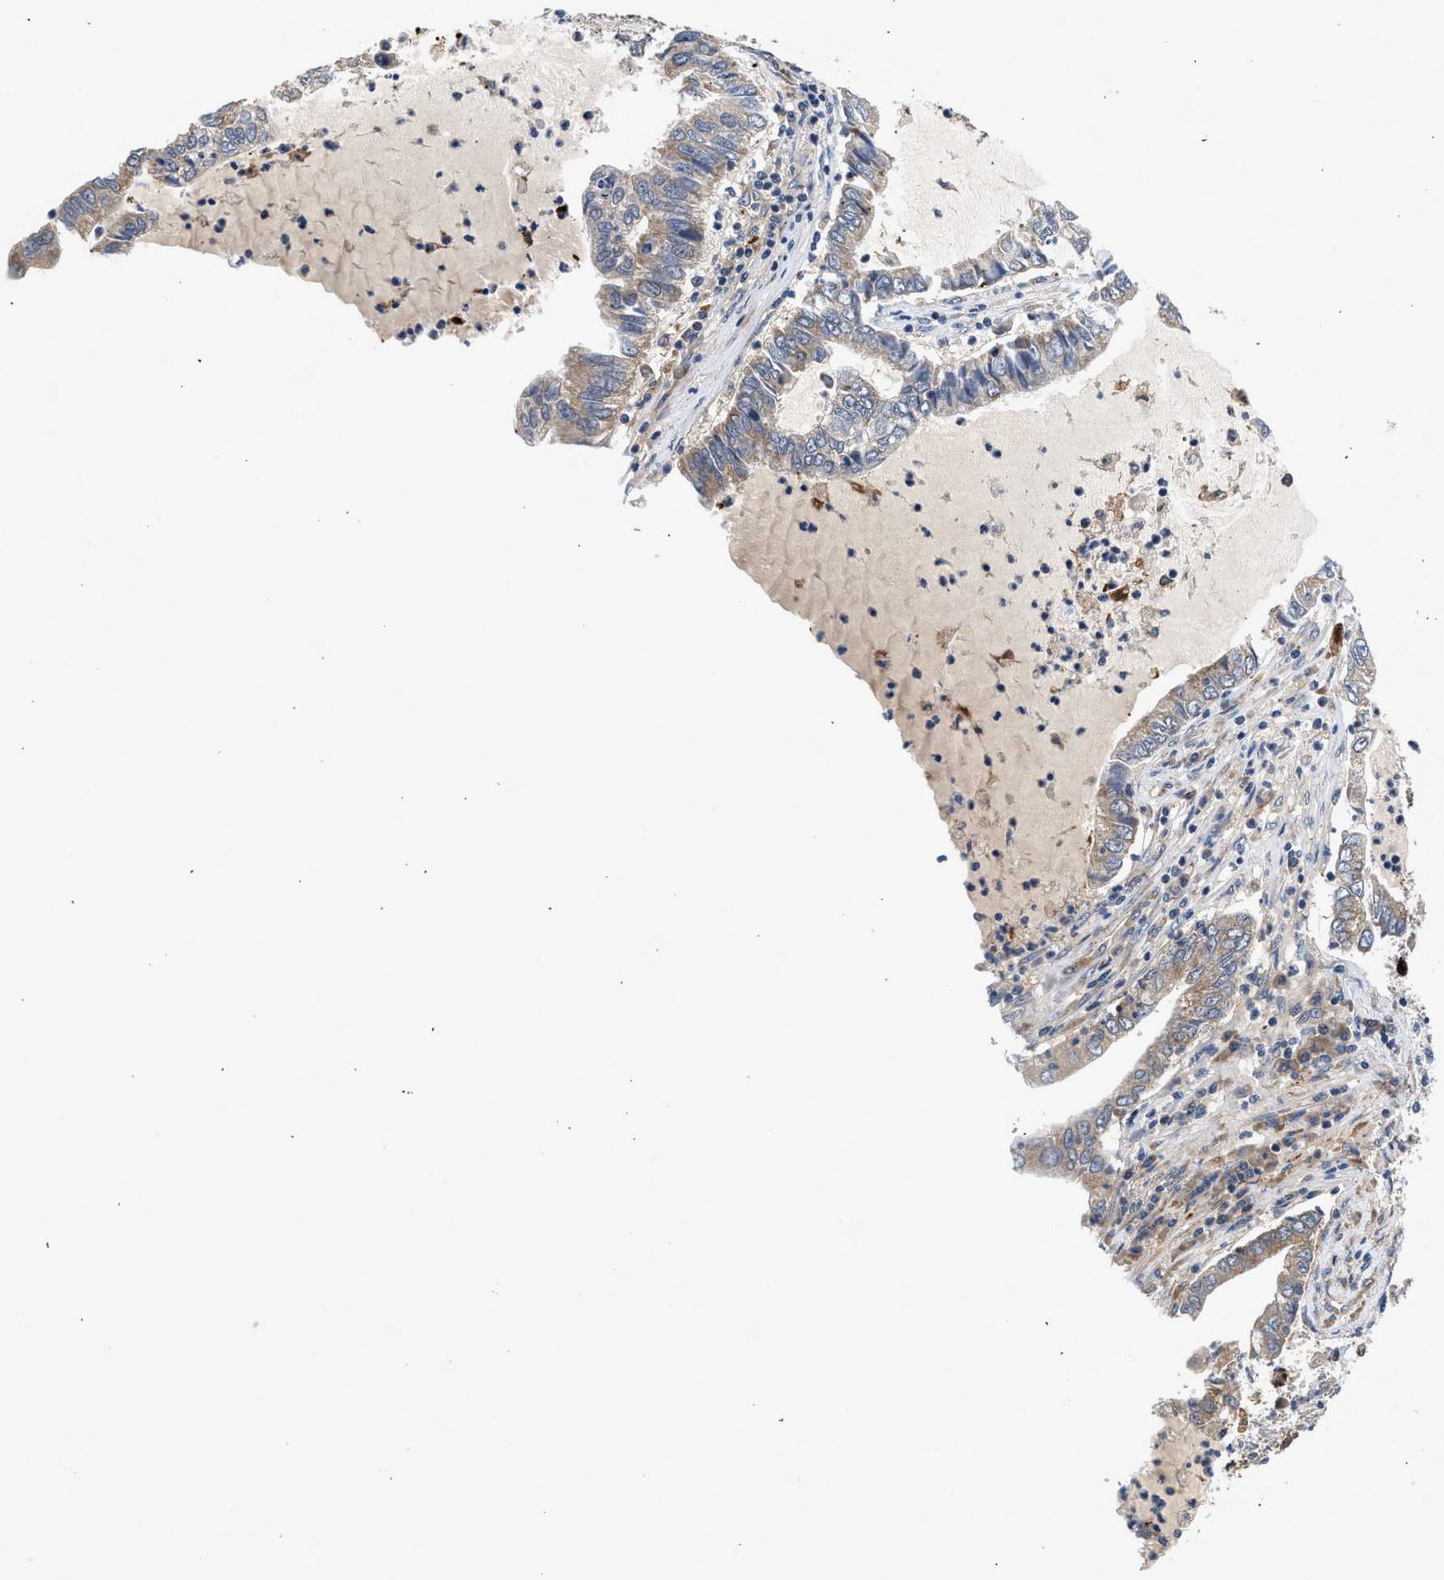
{"staining": {"intensity": "weak", "quantity": ">75%", "location": "cytoplasmic/membranous"}, "tissue": "lung cancer", "cell_type": "Tumor cells", "image_type": "cancer", "snomed": [{"axis": "morphology", "description": "Adenocarcinoma, NOS"}, {"axis": "topography", "description": "Lung"}], "caption": "Immunohistochemical staining of lung cancer (adenocarcinoma) shows low levels of weak cytoplasmic/membranous expression in approximately >75% of tumor cells.", "gene": "POLG2", "patient": {"sex": "female", "age": 51}}